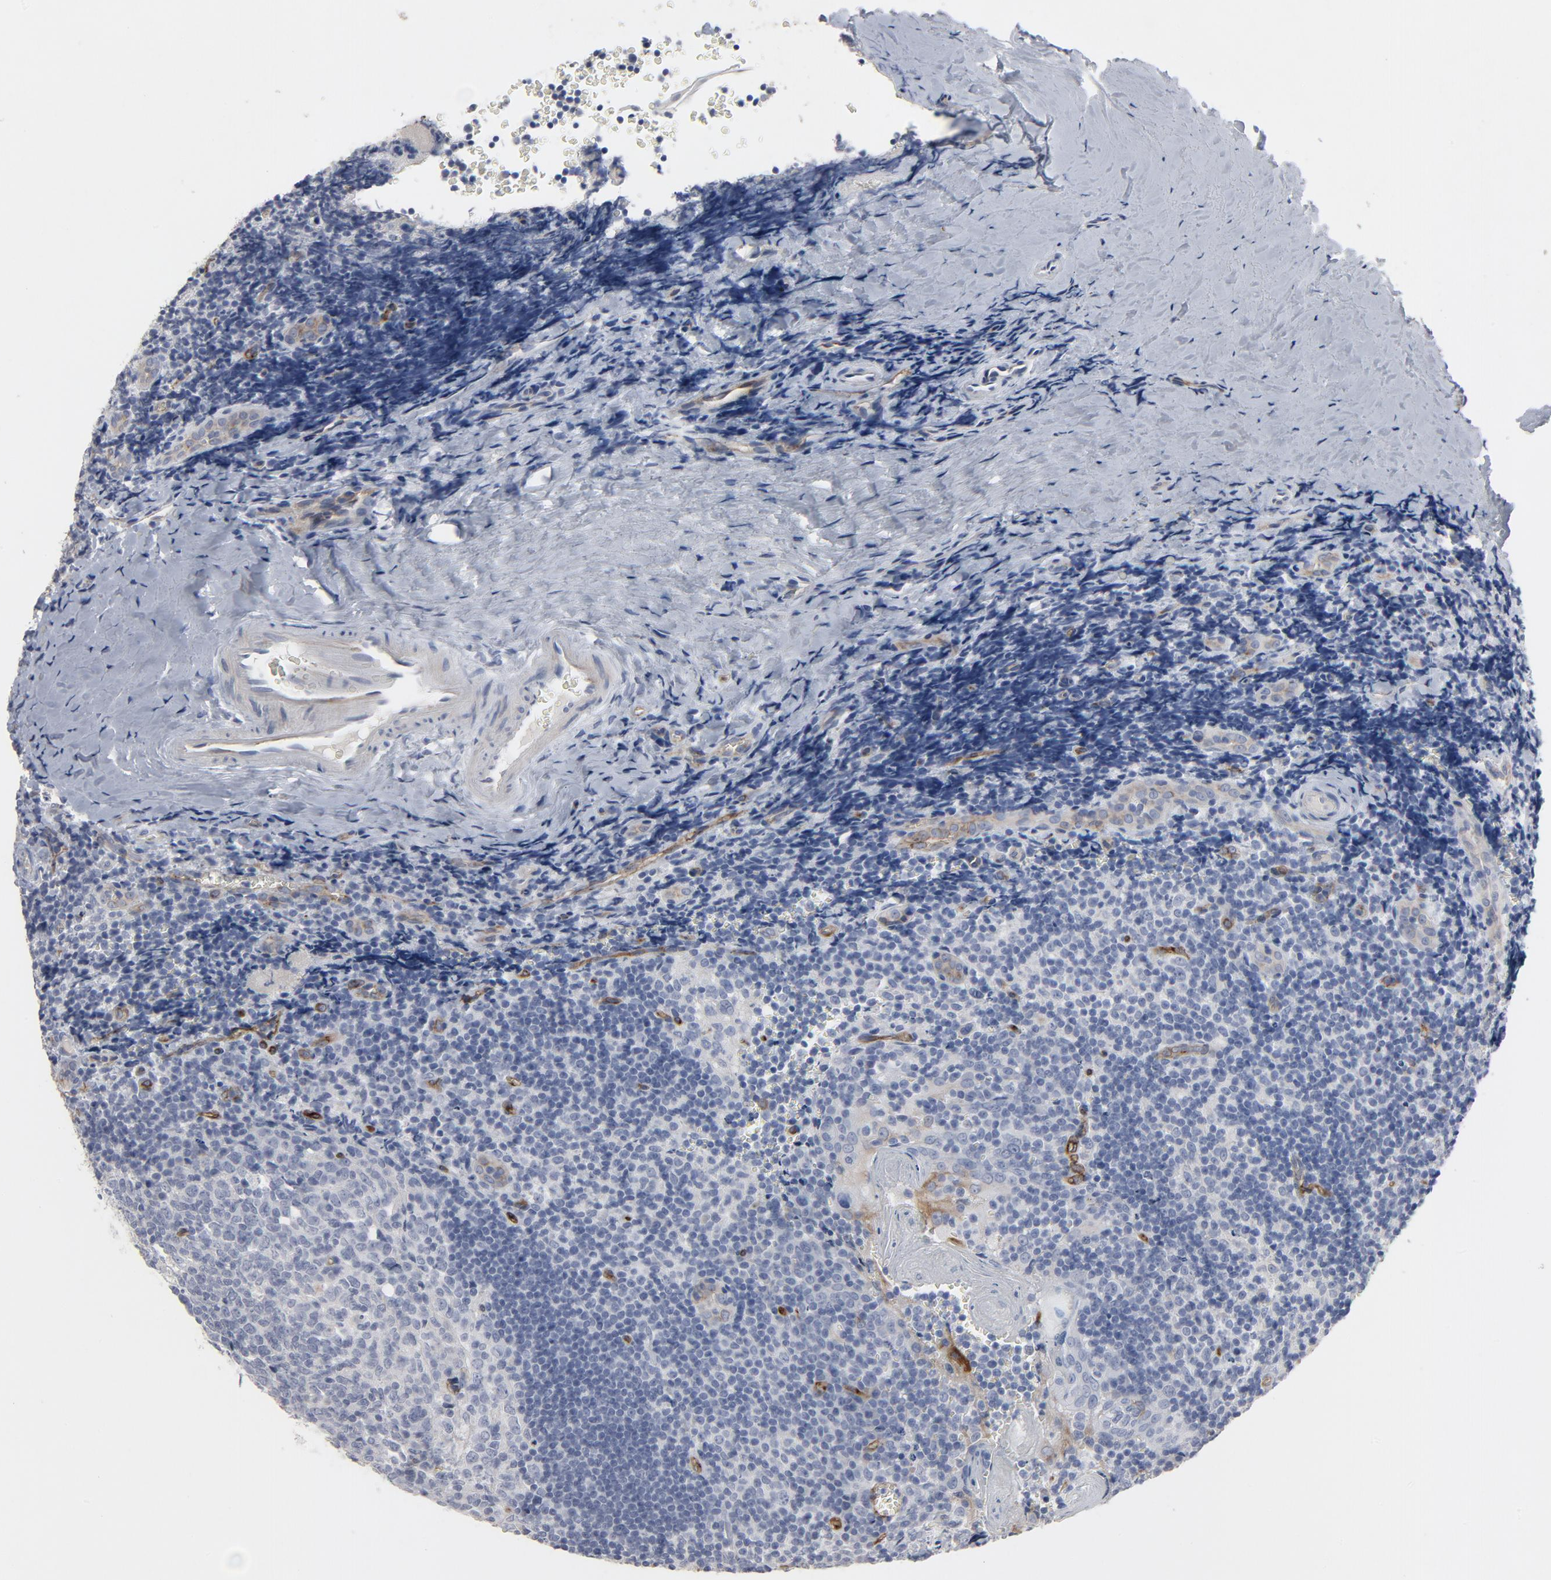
{"staining": {"intensity": "negative", "quantity": "none", "location": "none"}, "tissue": "tonsil", "cell_type": "Germinal center cells", "image_type": "normal", "snomed": [{"axis": "morphology", "description": "Normal tissue, NOS"}, {"axis": "topography", "description": "Tonsil"}], "caption": "The photomicrograph demonstrates no staining of germinal center cells in benign tonsil. (Brightfield microscopy of DAB IHC at high magnification).", "gene": "KDR", "patient": {"sex": "male", "age": 20}}